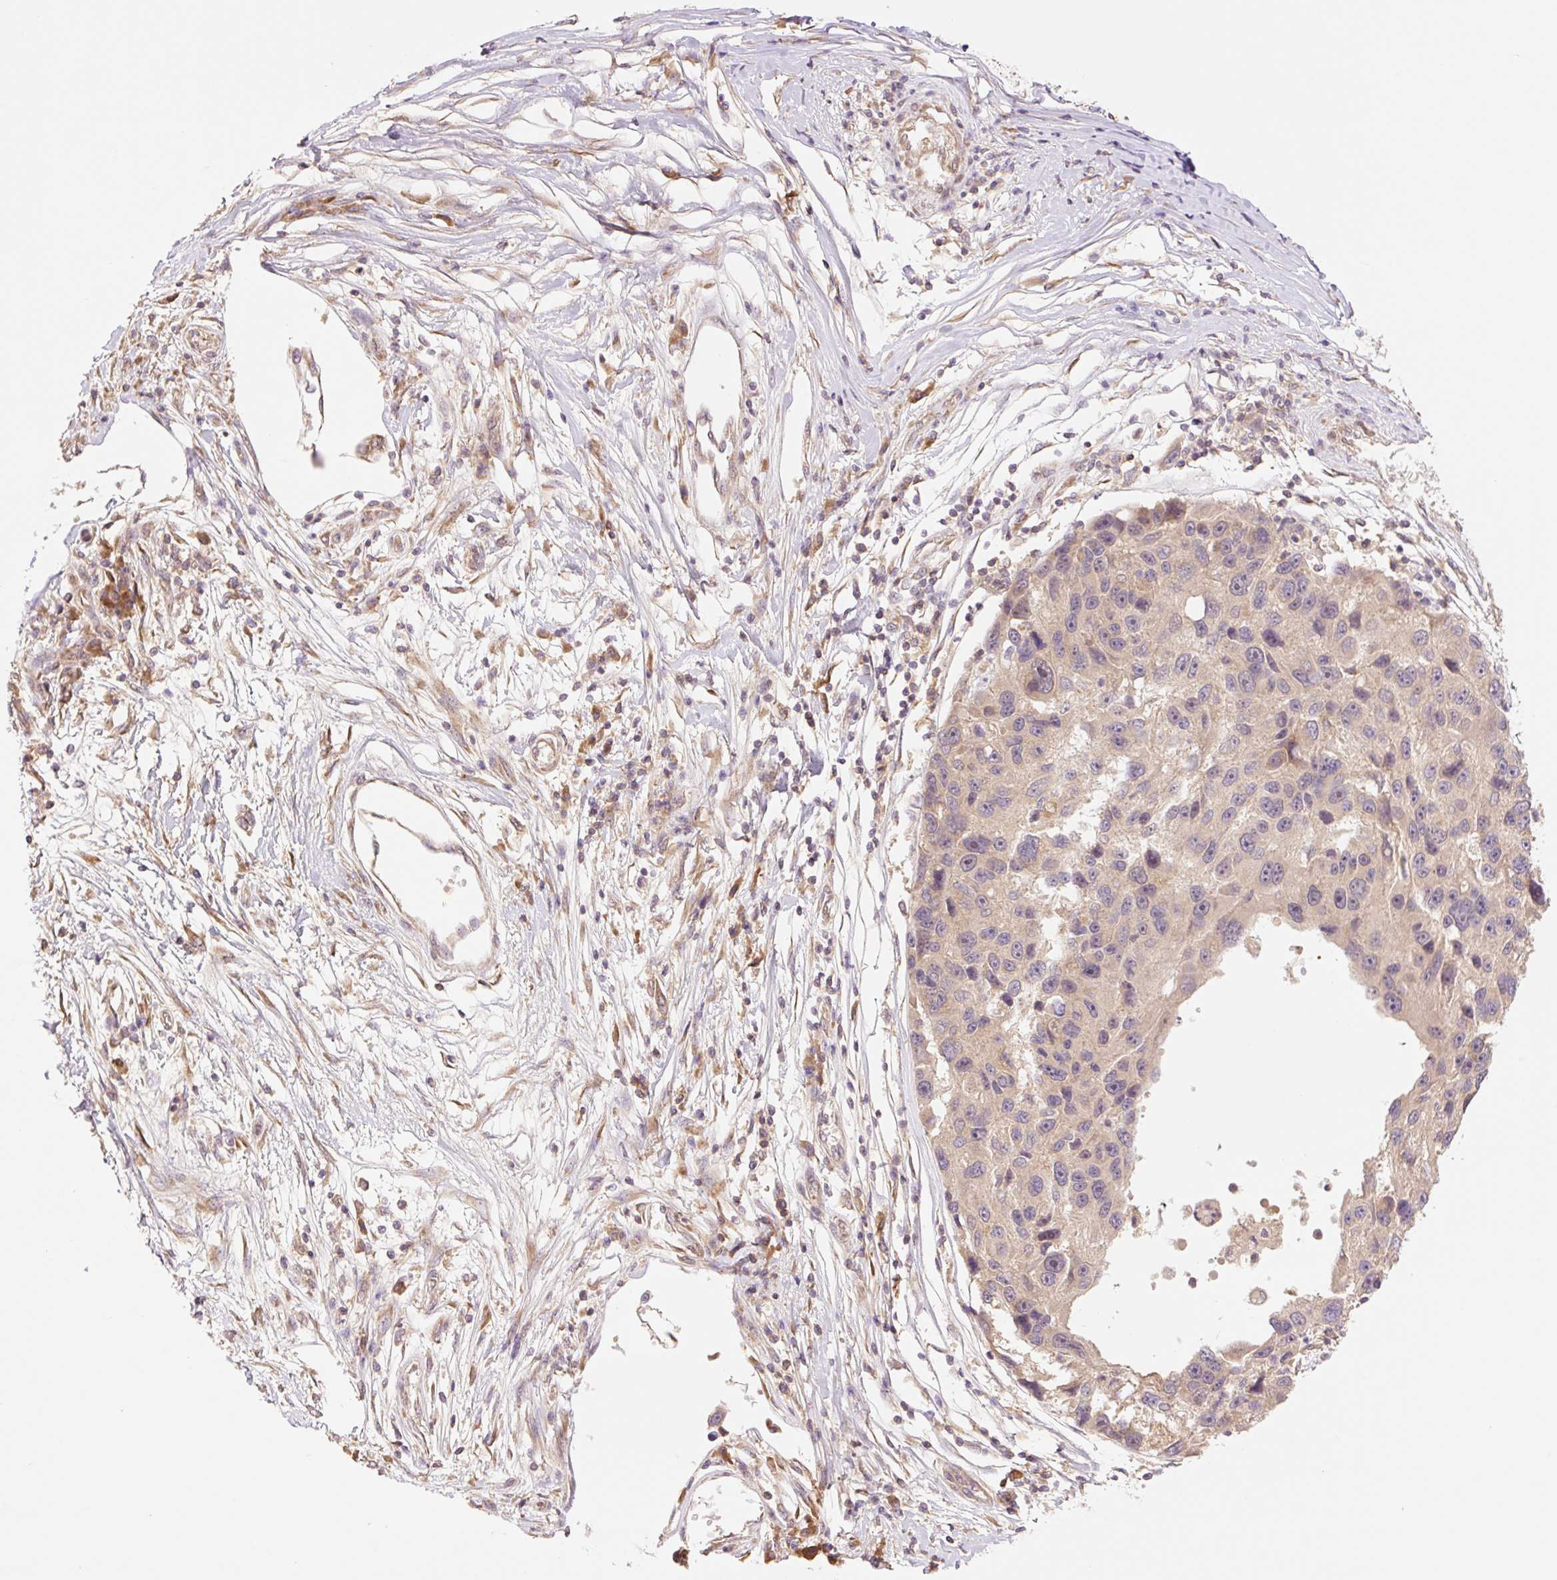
{"staining": {"intensity": "weak", "quantity": "<25%", "location": "cytoplasmic/membranous"}, "tissue": "melanoma", "cell_type": "Tumor cells", "image_type": "cancer", "snomed": [{"axis": "morphology", "description": "Malignant melanoma, NOS"}, {"axis": "topography", "description": "Skin"}], "caption": "An immunohistochemistry (IHC) micrograph of melanoma is shown. There is no staining in tumor cells of melanoma.", "gene": "YJU2B", "patient": {"sex": "male", "age": 53}}